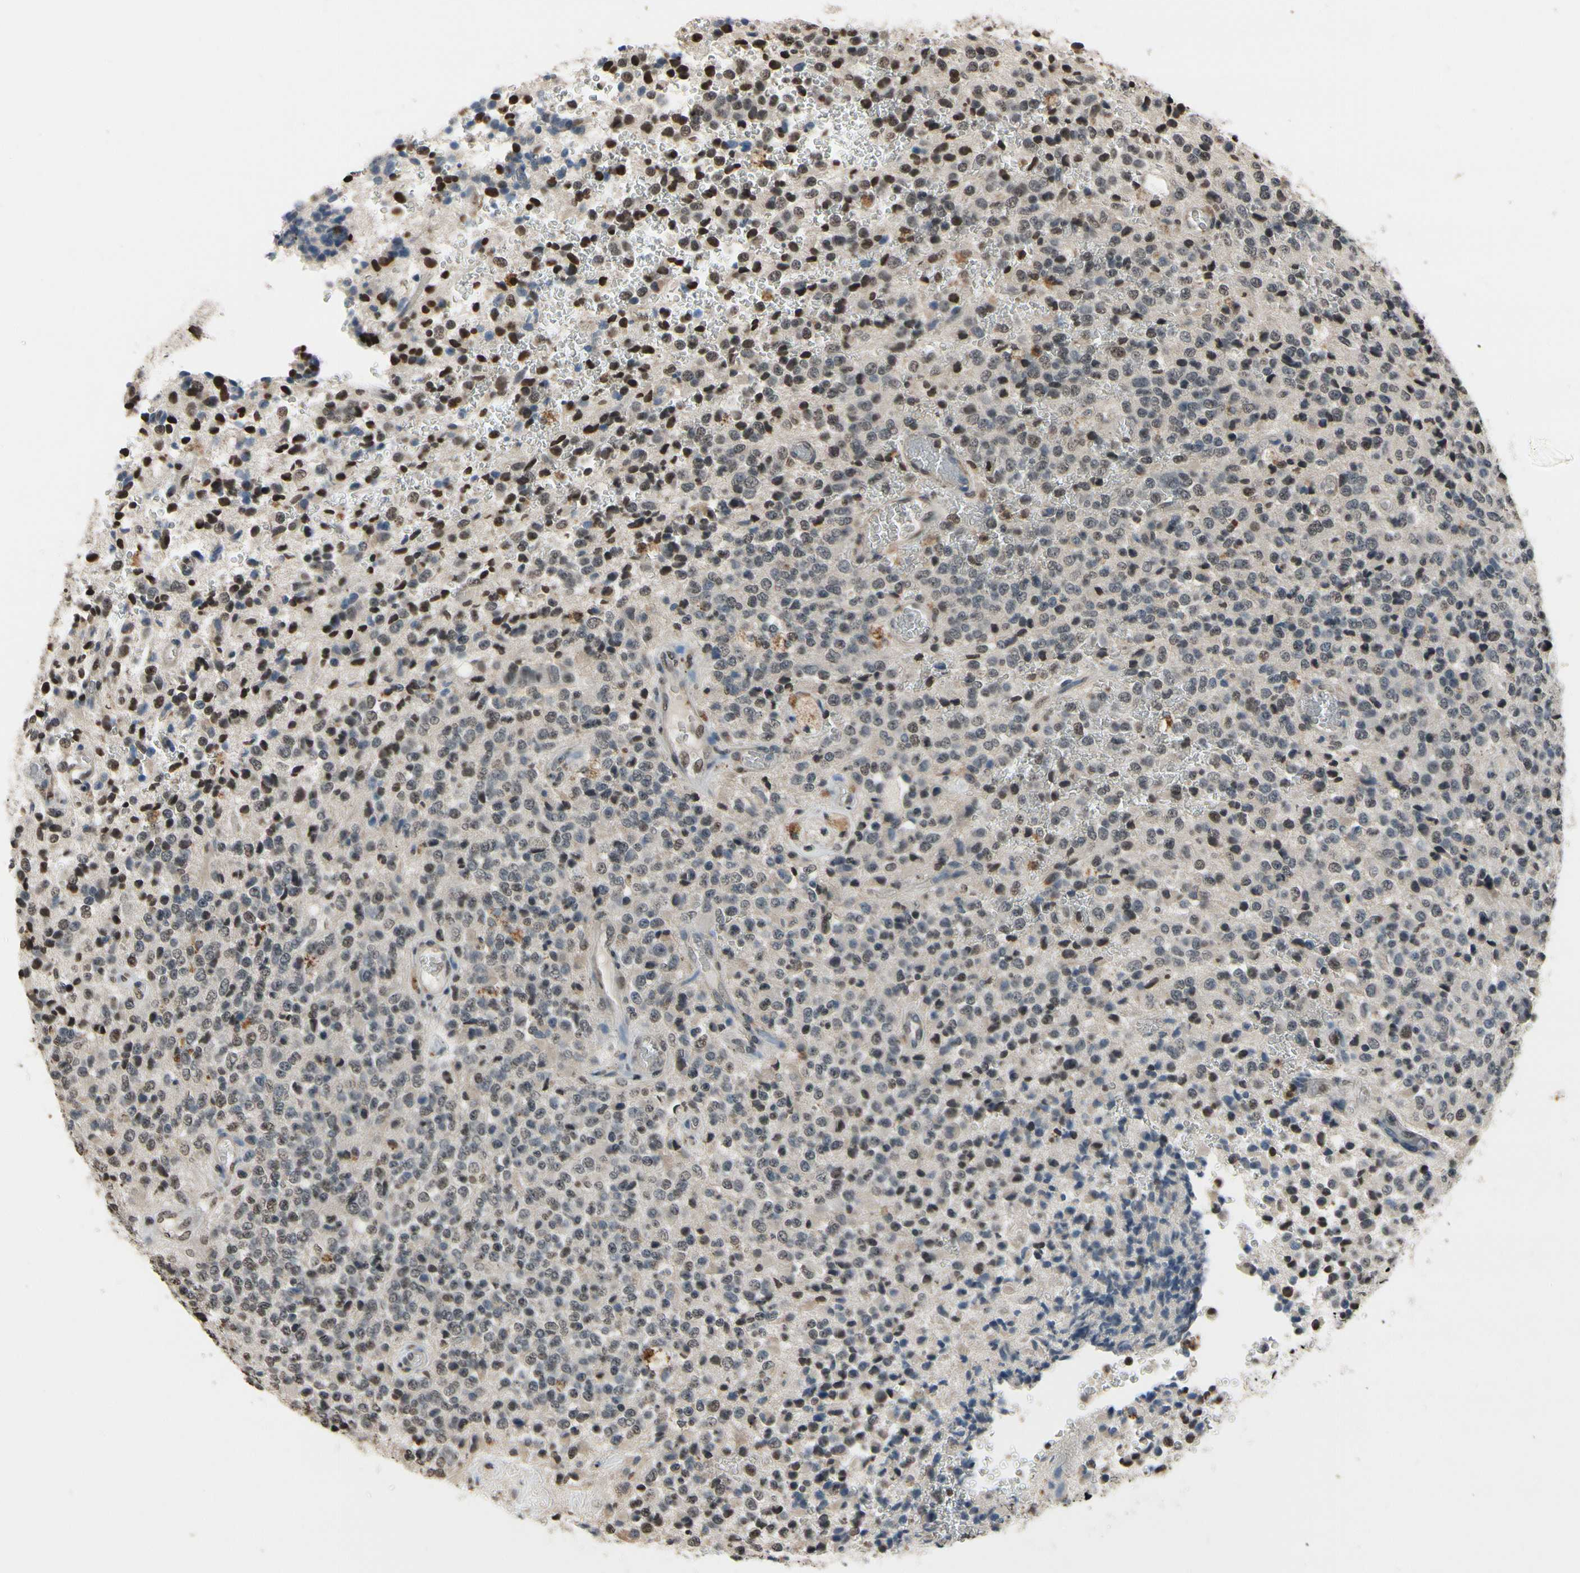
{"staining": {"intensity": "weak", "quantity": "<25%", "location": "nuclear"}, "tissue": "glioma", "cell_type": "Tumor cells", "image_type": "cancer", "snomed": [{"axis": "morphology", "description": "Glioma, malignant, High grade"}, {"axis": "topography", "description": "pancreas cauda"}], "caption": "This is an immunohistochemistry micrograph of glioma. There is no positivity in tumor cells.", "gene": "HIPK2", "patient": {"sex": "male", "age": 60}}